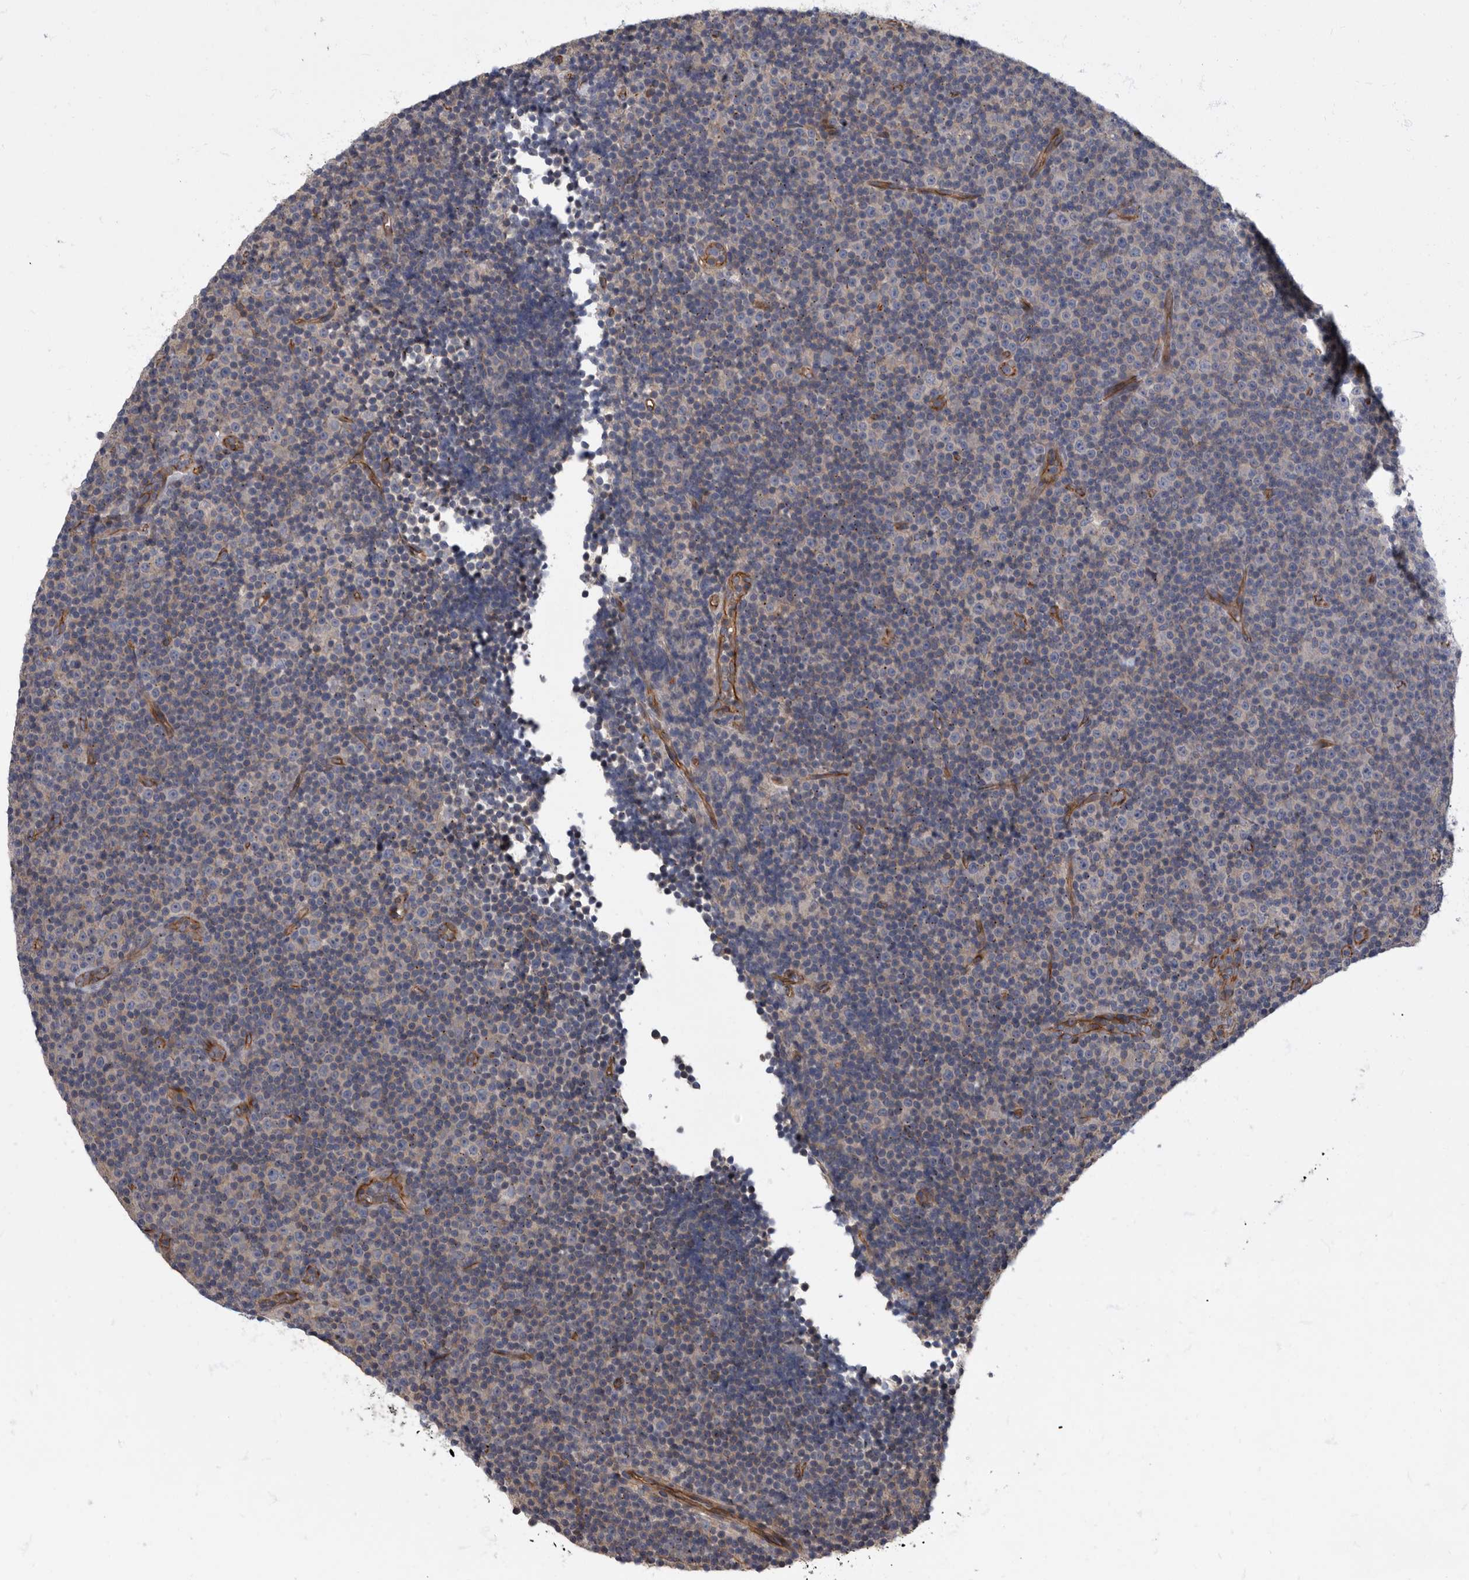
{"staining": {"intensity": "negative", "quantity": "none", "location": "none"}, "tissue": "lymphoma", "cell_type": "Tumor cells", "image_type": "cancer", "snomed": [{"axis": "morphology", "description": "Malignant lymphoma, non-Hodgkin's type, Low grade"}, {"axis": "topography", "description": "Lymph node"}], "caption": "Lymphoma stained for a protein using immunohistochemistry (IHC) exhibits no positivity tumor cells.", "gene": "PDK1", "patient": {"sex": "female", "age": 67}}